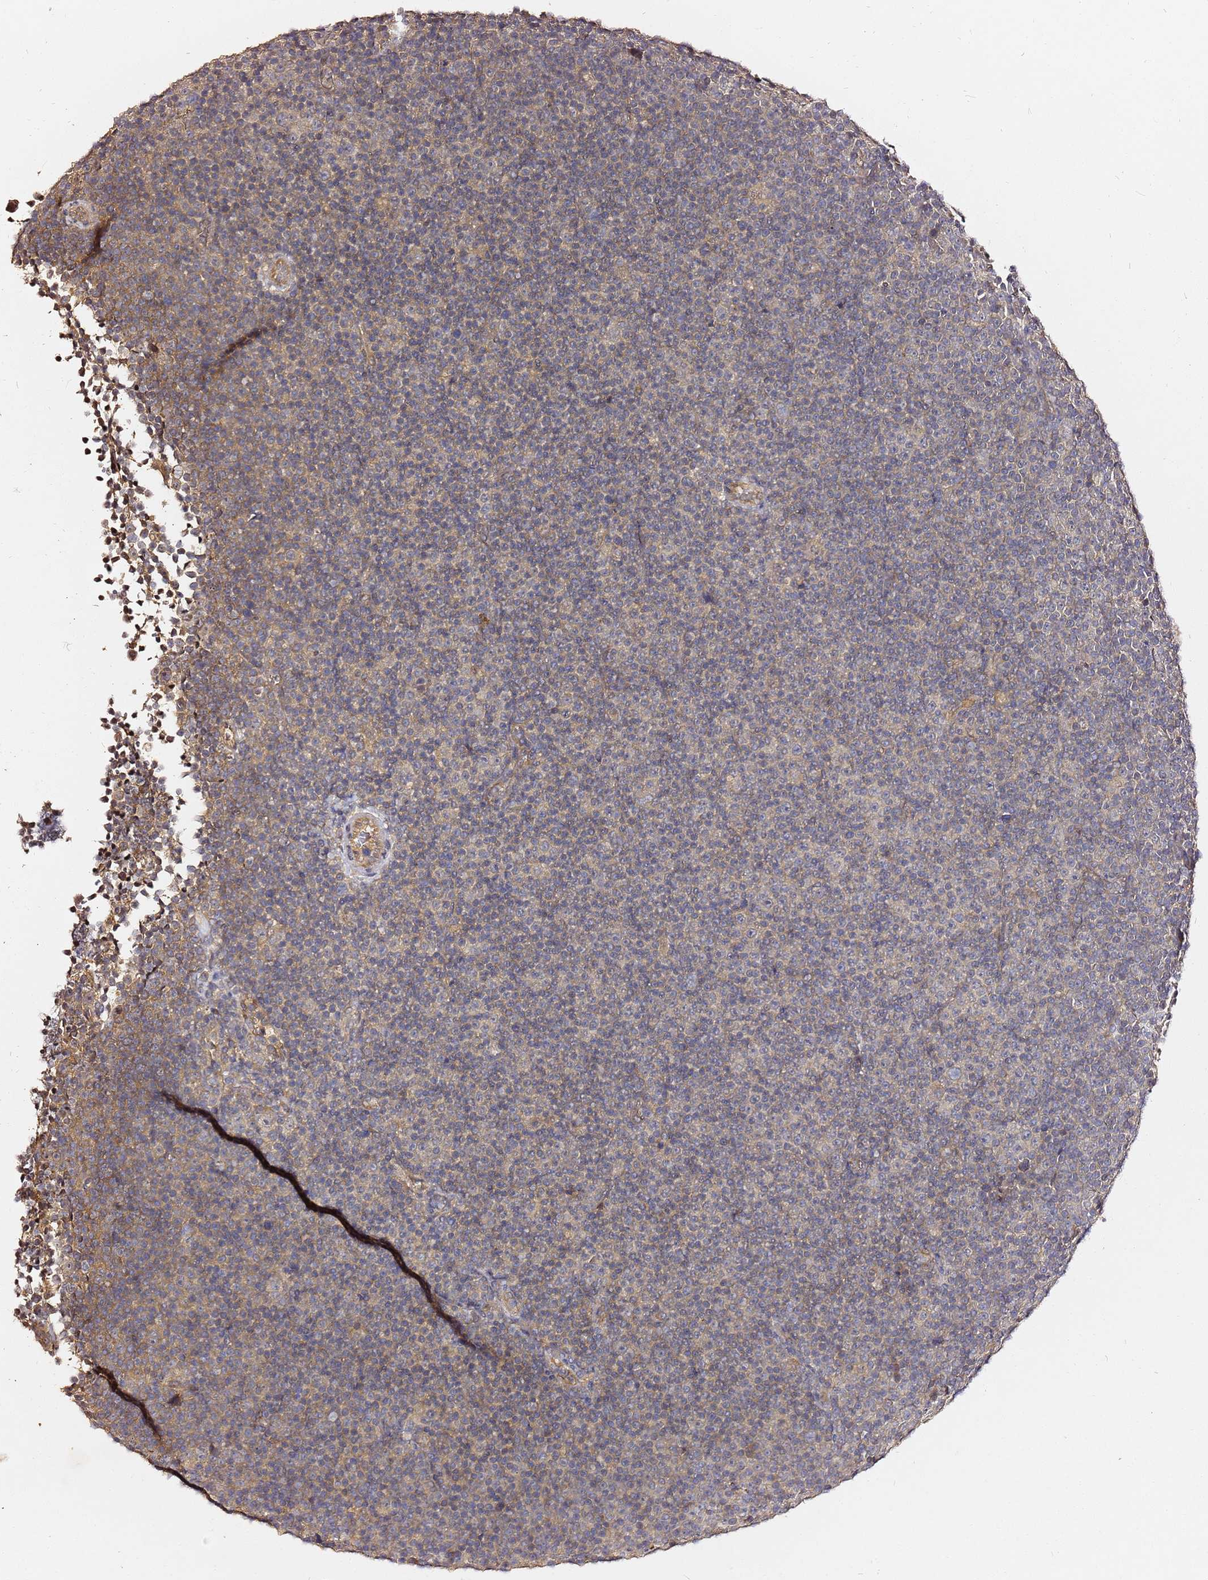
{"staining": {"intensity": "weak", "quantity": "25%-75%", "location": "cytoplasmic/membranous"}, "tissue": "lymphoma", "cell_type": "Tumor cells", "image_type": "cancer", "snomed": [{"axis": "morphology", "description": "Malignant lymphoma, non-Hodgkin's type, Low grade"}, {"axis": "topography", "description": "Lymph node"}], "caption": "High-magnification brightfield microscopy of malignant lymphoma, non-Hodgkin's type (low-grade) stained with DAB (3,3'-diaminobenzidine) (brown) and counterstained with hematoxylin (blue). tumor cells exhibit weak cytoplasmic/membranous positivity is present in about25%-75% of cells. (Brightfield microscopy of DAB IHC at high magnification).", "gene": "C6orf136", "patient": {"sex": "female", "age": 67}}